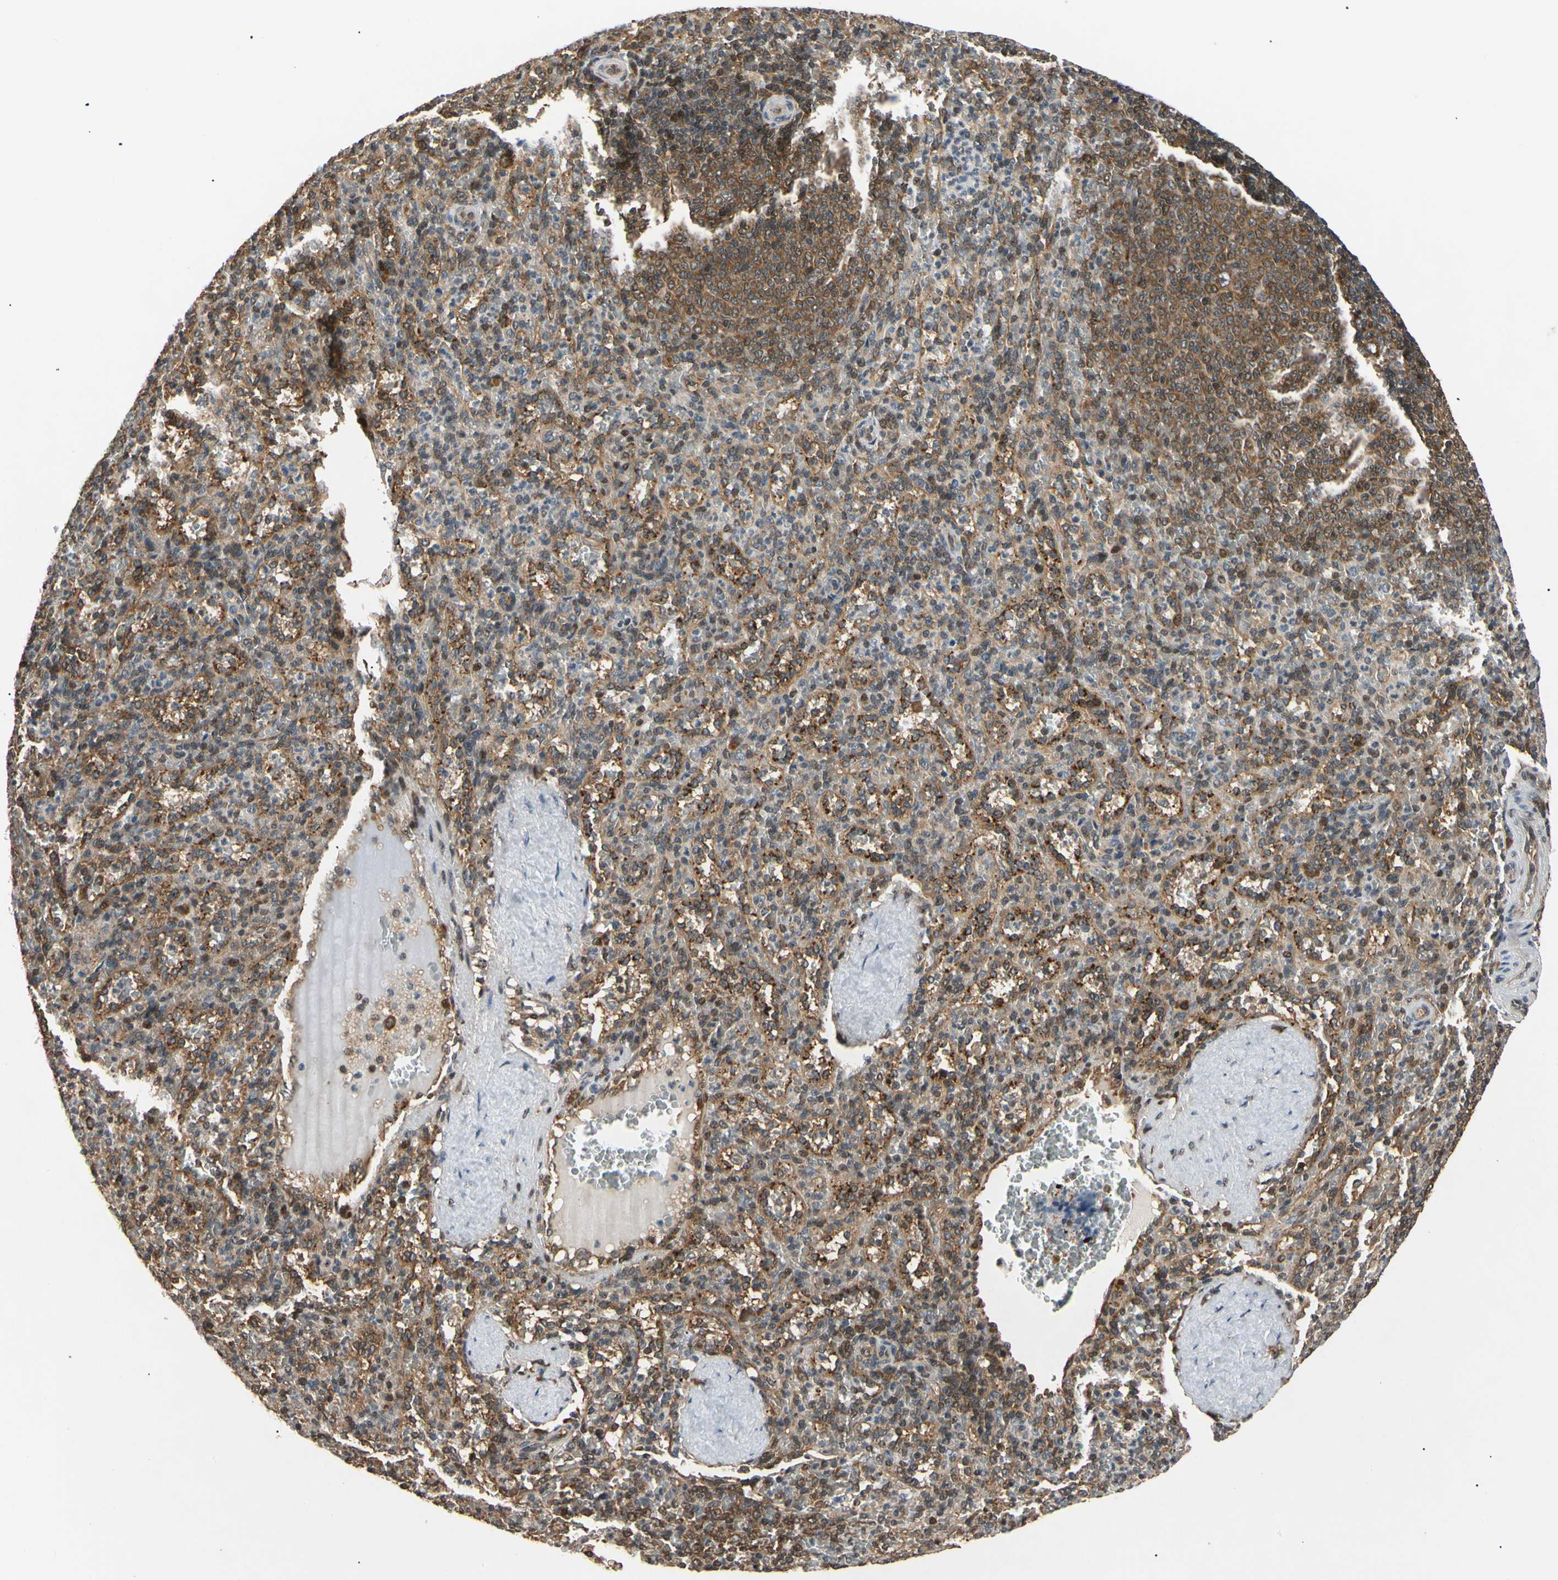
{"staining": {"intensity": "moderate", "quantity": "25%-75%", "location": "cytoplasmic/membranous"}, "tissue": "spleen", "cell_type": "Cells in red pulp", "image_type": "normal", "snomed": [{"axis": "morphology", "description": "Normal tissue, NOS"}, {"axis": "topography", "description": "Spleen"}], "caption": "Immunohistochemical staining of benign human spleen reveals medium levels of moderate cytoplasmic/membranous expression in about 25%-75% of cells in red pulp.", "gene": "EIF1AX", "patient": {"sex": "female", "age": 21}}